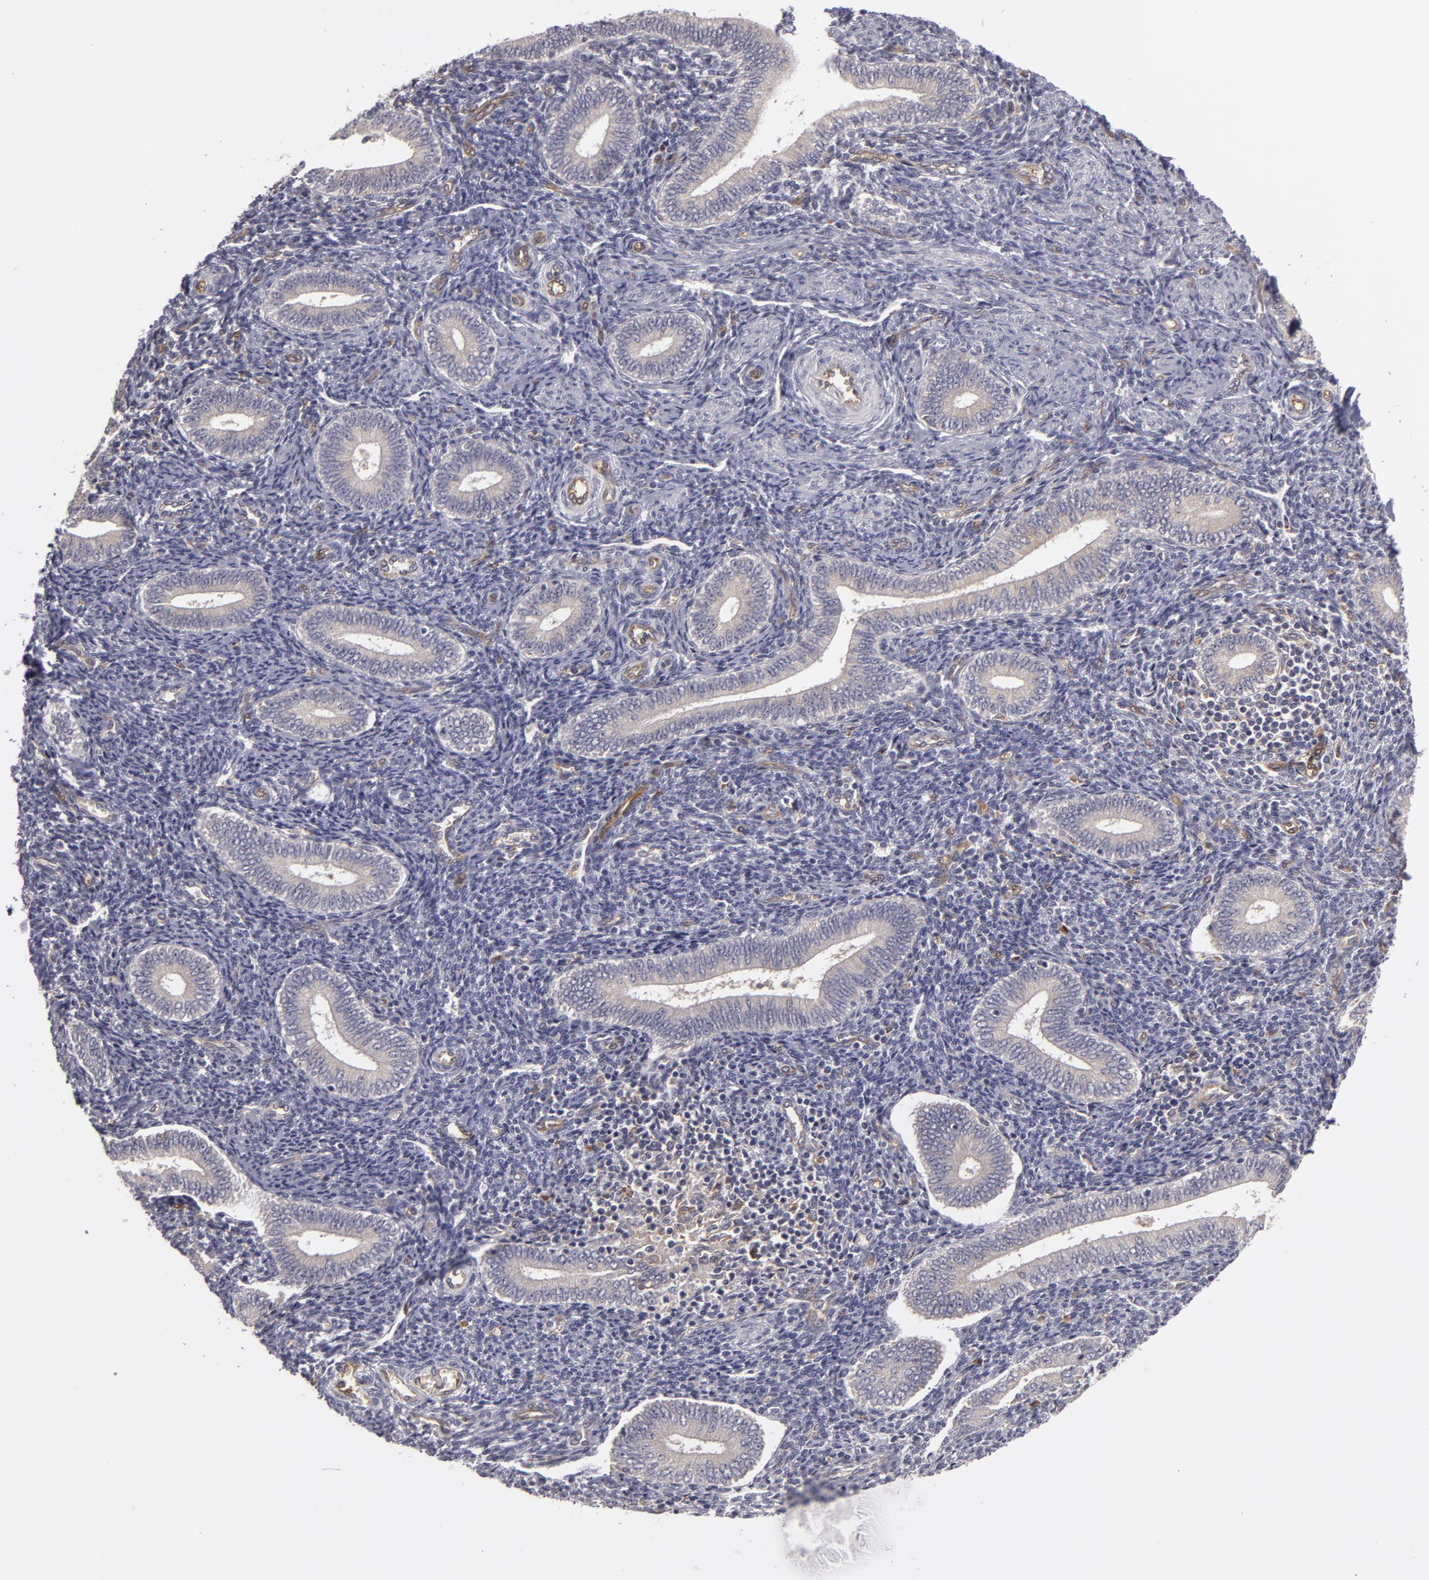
{"staining": {"intensity": "negative", "quantity": "none", "location": "none"}, "tissue": "endometrium", "cell_type": "Cells in endometrial stroma", "image_type": "normal", "snomed": [{"axis": "morphology", "description": "Normal tissue, NOS"}, {"axis": "topography", "description": "Endometrium"}], "caption": "The image reveals no staining of cells in endometrial stroma in normal endometrium. The staining is performed using DAB (3,3'-diaminobenzidine) brown chromogen with nuclei counter-stained in using hematoxylin.", "gene": "ZNF229", "patient": {"sex": "female", "age": 35}}